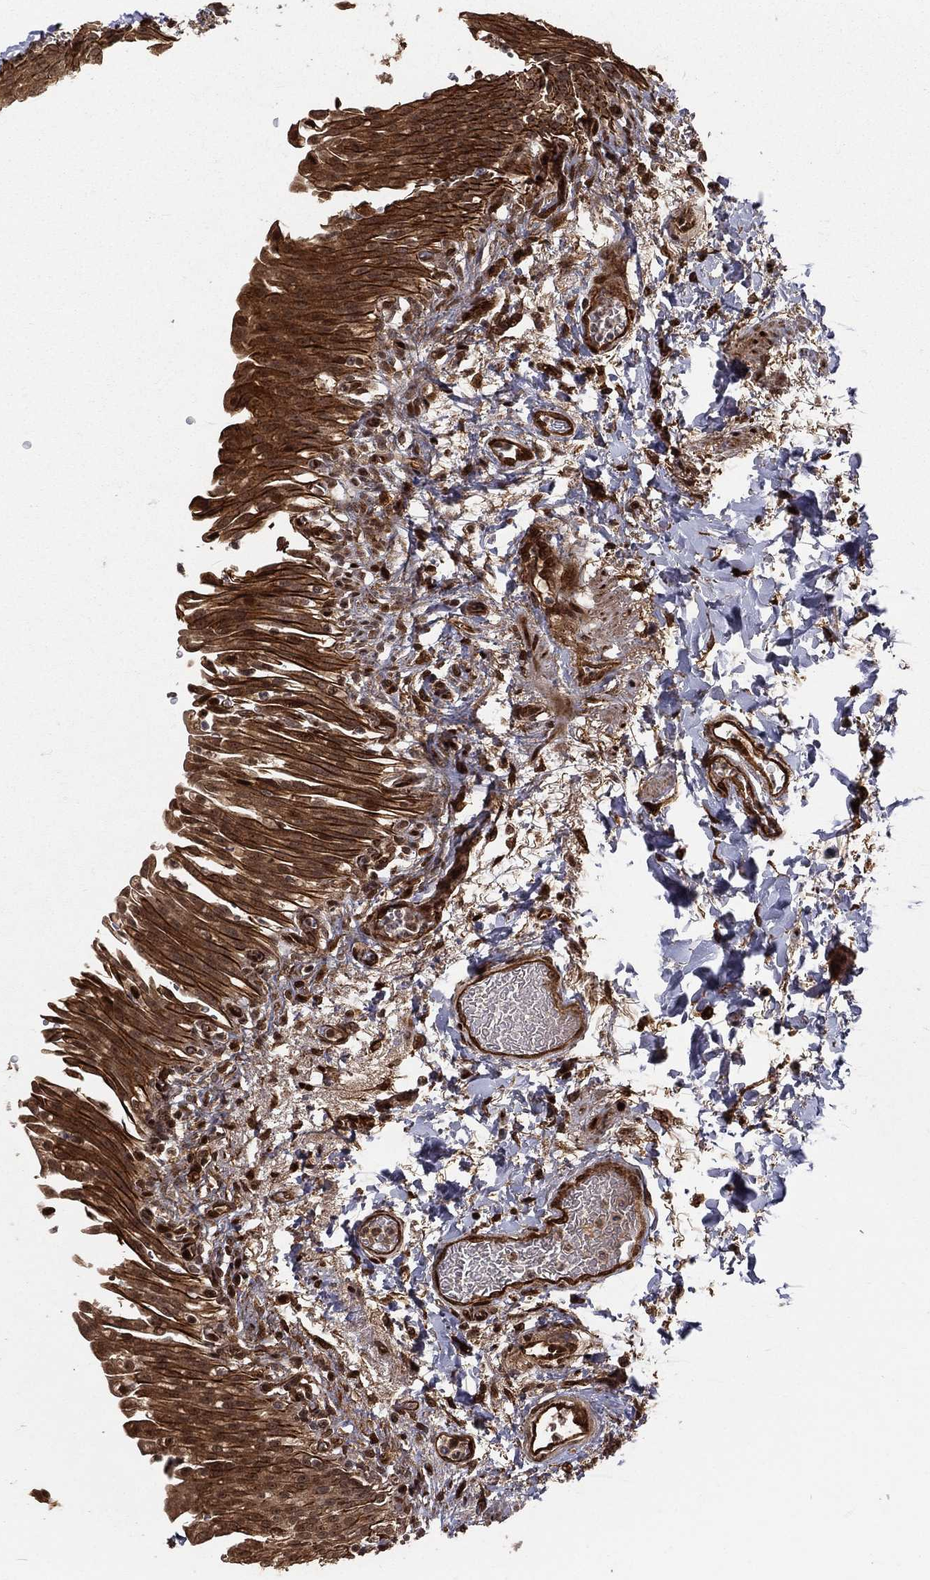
{"staining": {"intensity": "strong", "quantity": ">75%", "location": "cytoplasmic/membranous,nuclear"}, "tissue": "urinary bladder", "cell_type": "Urothelial cells", "image_type": "normal", "snomed": [{"axis": "morphology", "description": "Normal tissue, NOS"}, {"axis": "topography", "description": "Urinary bladder"}], "caption": "Protein staining of unremarkable urinary bladder shows strong cytoplasmic/membranous,nuclear expression in about >75% of urothelial cells.", "gene": "MAPK1", "patient": {"sex": "female", "age": 60}}